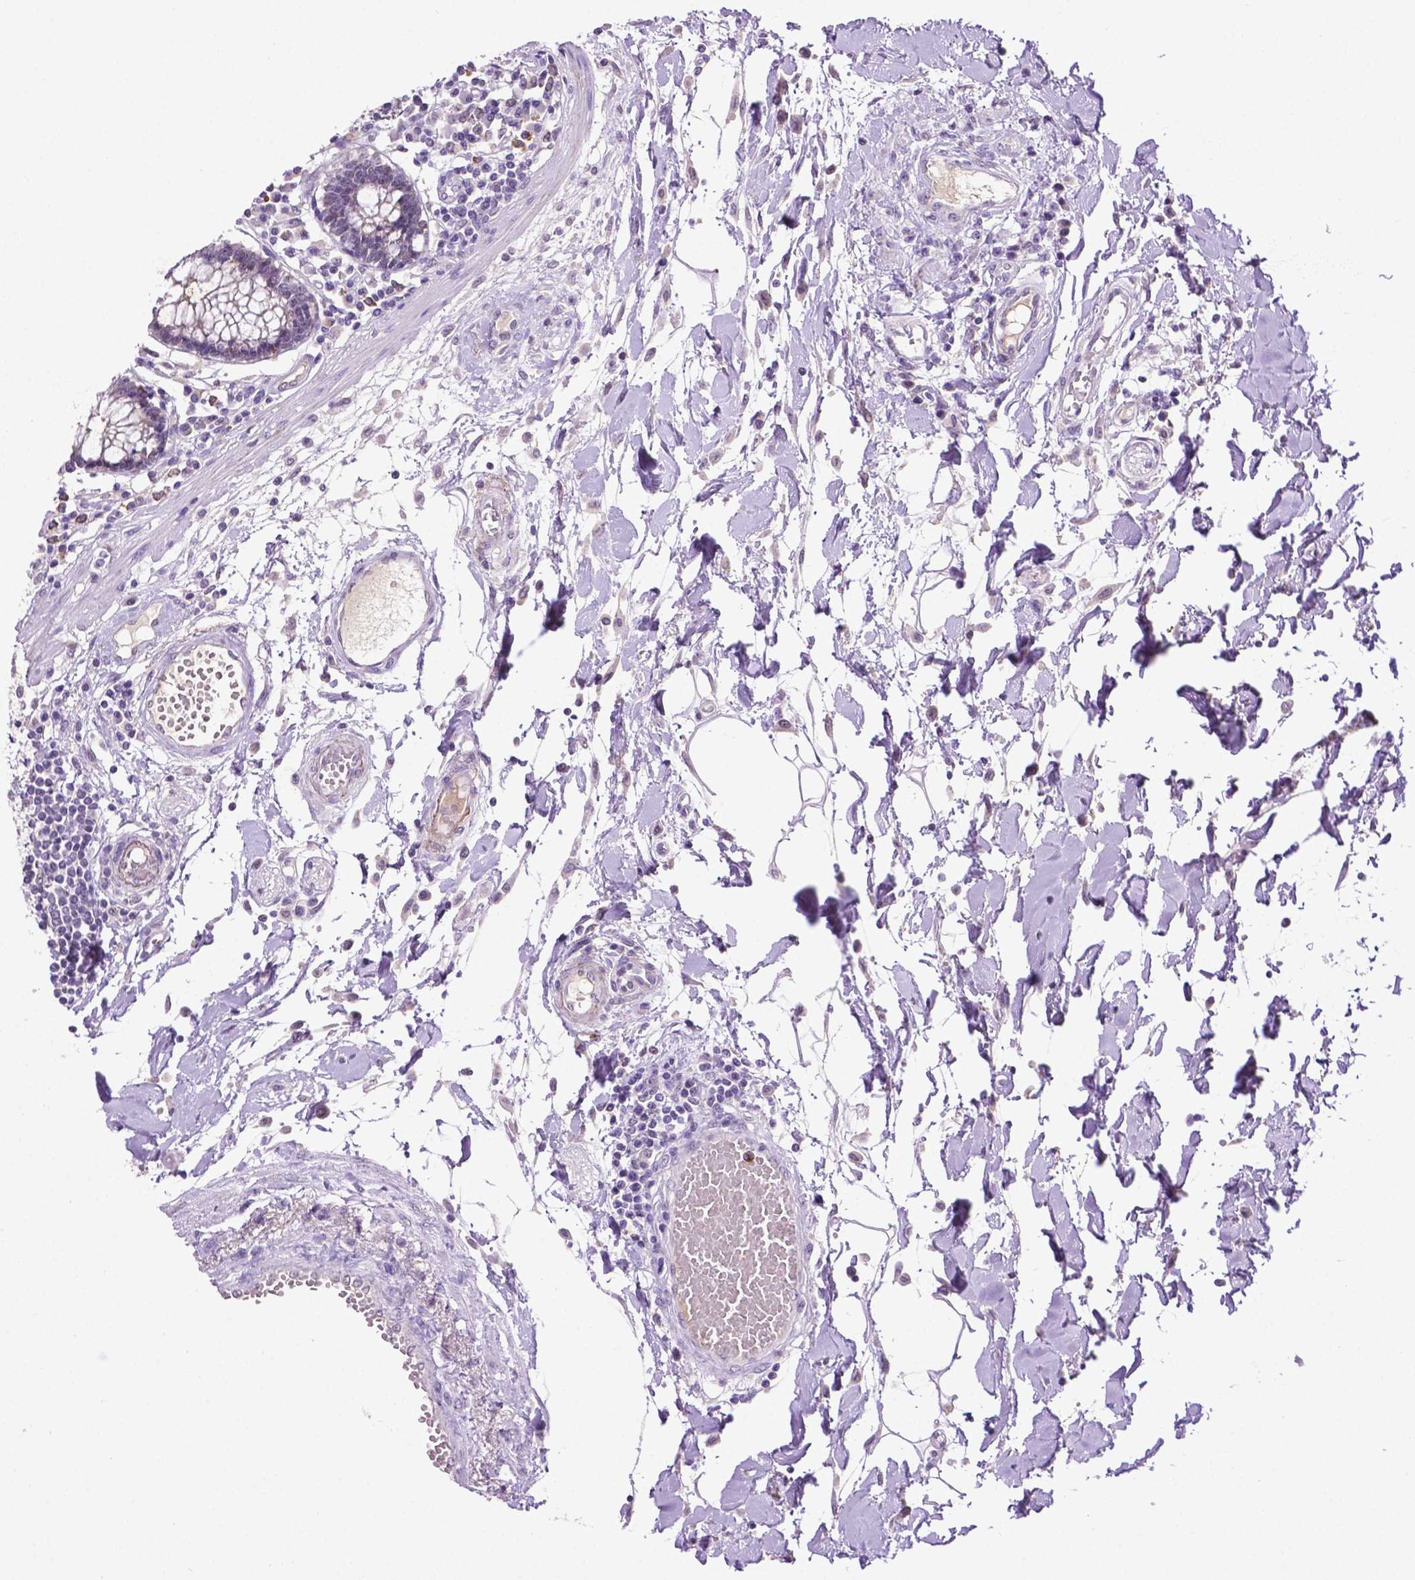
{"staining": {"intensity": "negative", "quantity": "none", "location": "none"}, "tissue": "colon", "cell_type": "Endothelial cells", "image_type": "normal", "snomed": [{"axis": "morphology", "description": "Normal tissue, NOS"}, {"axis": "morphology", "description": "Adenocarcinoma, NOS"}, {"axis": "topography", "description": "Colon"}], "caption": "Endothelial cells are negative for protein expression in unremarkable human colon. Brightfield microscopy of immunohistochemistry stained with DAB (3,3'-diaminobenzidine) (brown) and hematoxylin (blue), captured at high magnification.", "gene": "MMP27", "patient": {"sex": "male", "age": 83}}